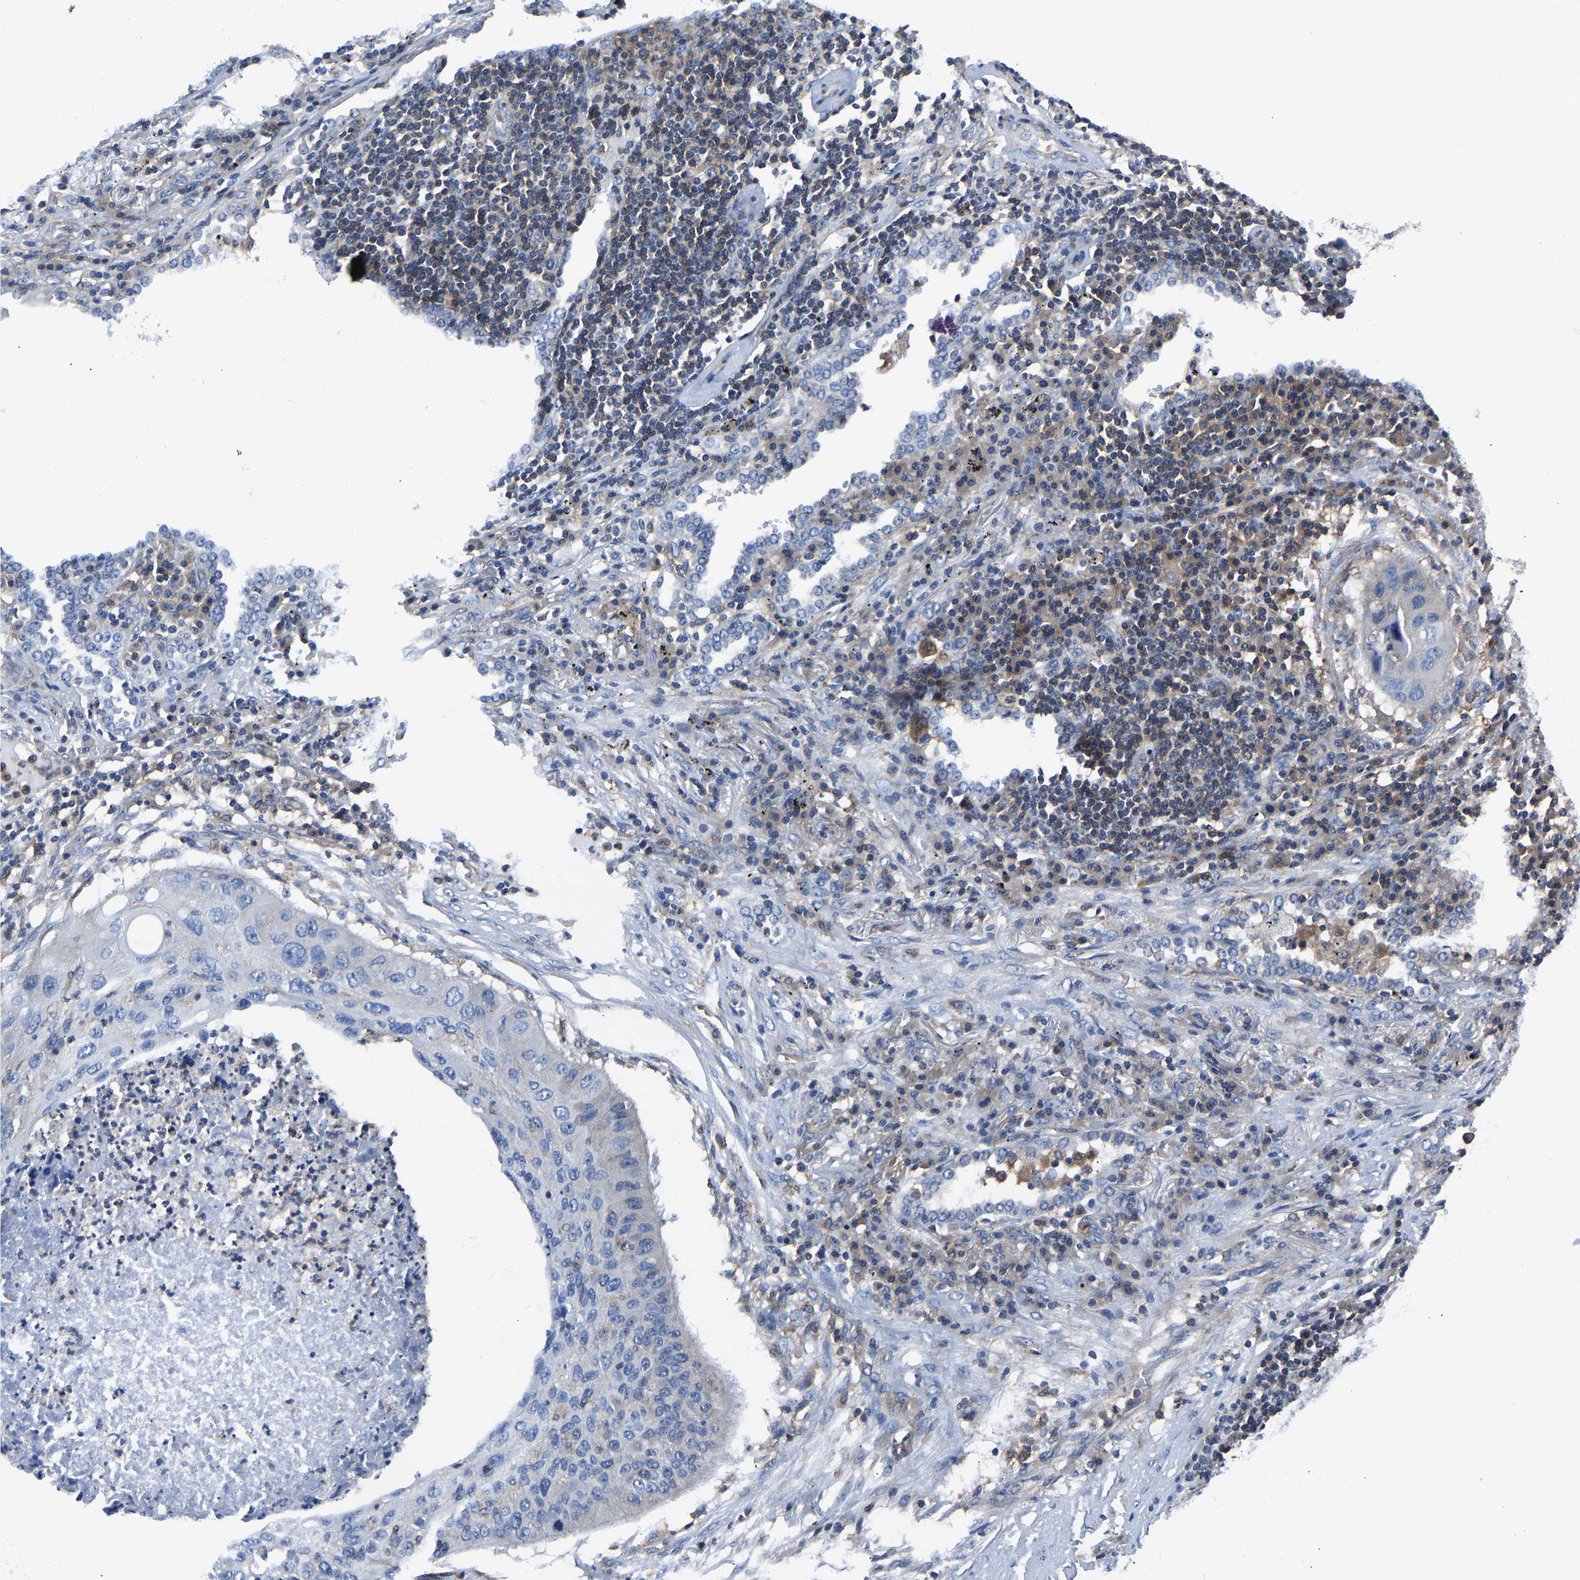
{"staining": {"intensity": "negative", "quantity": "none", "location": "none"}, "tissue": "lung cancer", "cell_type": "Tumor cells", "image_type": "cancer", "snomed": [{"axis": "morphology", "description": "Squamous cell carcinoma, NOS"}, {"axis": "topography", "description": "Lung"}], "caption": "IHC micrograph of neoplastic tissue: squamous cell carcinoma (lung) stained with DAB (3,3'-diaminobenzidine) shows no significant protein expression in tumor cells.", "gene": "PRKAR1A", "patient": {"sex": "female", "age": 63}}